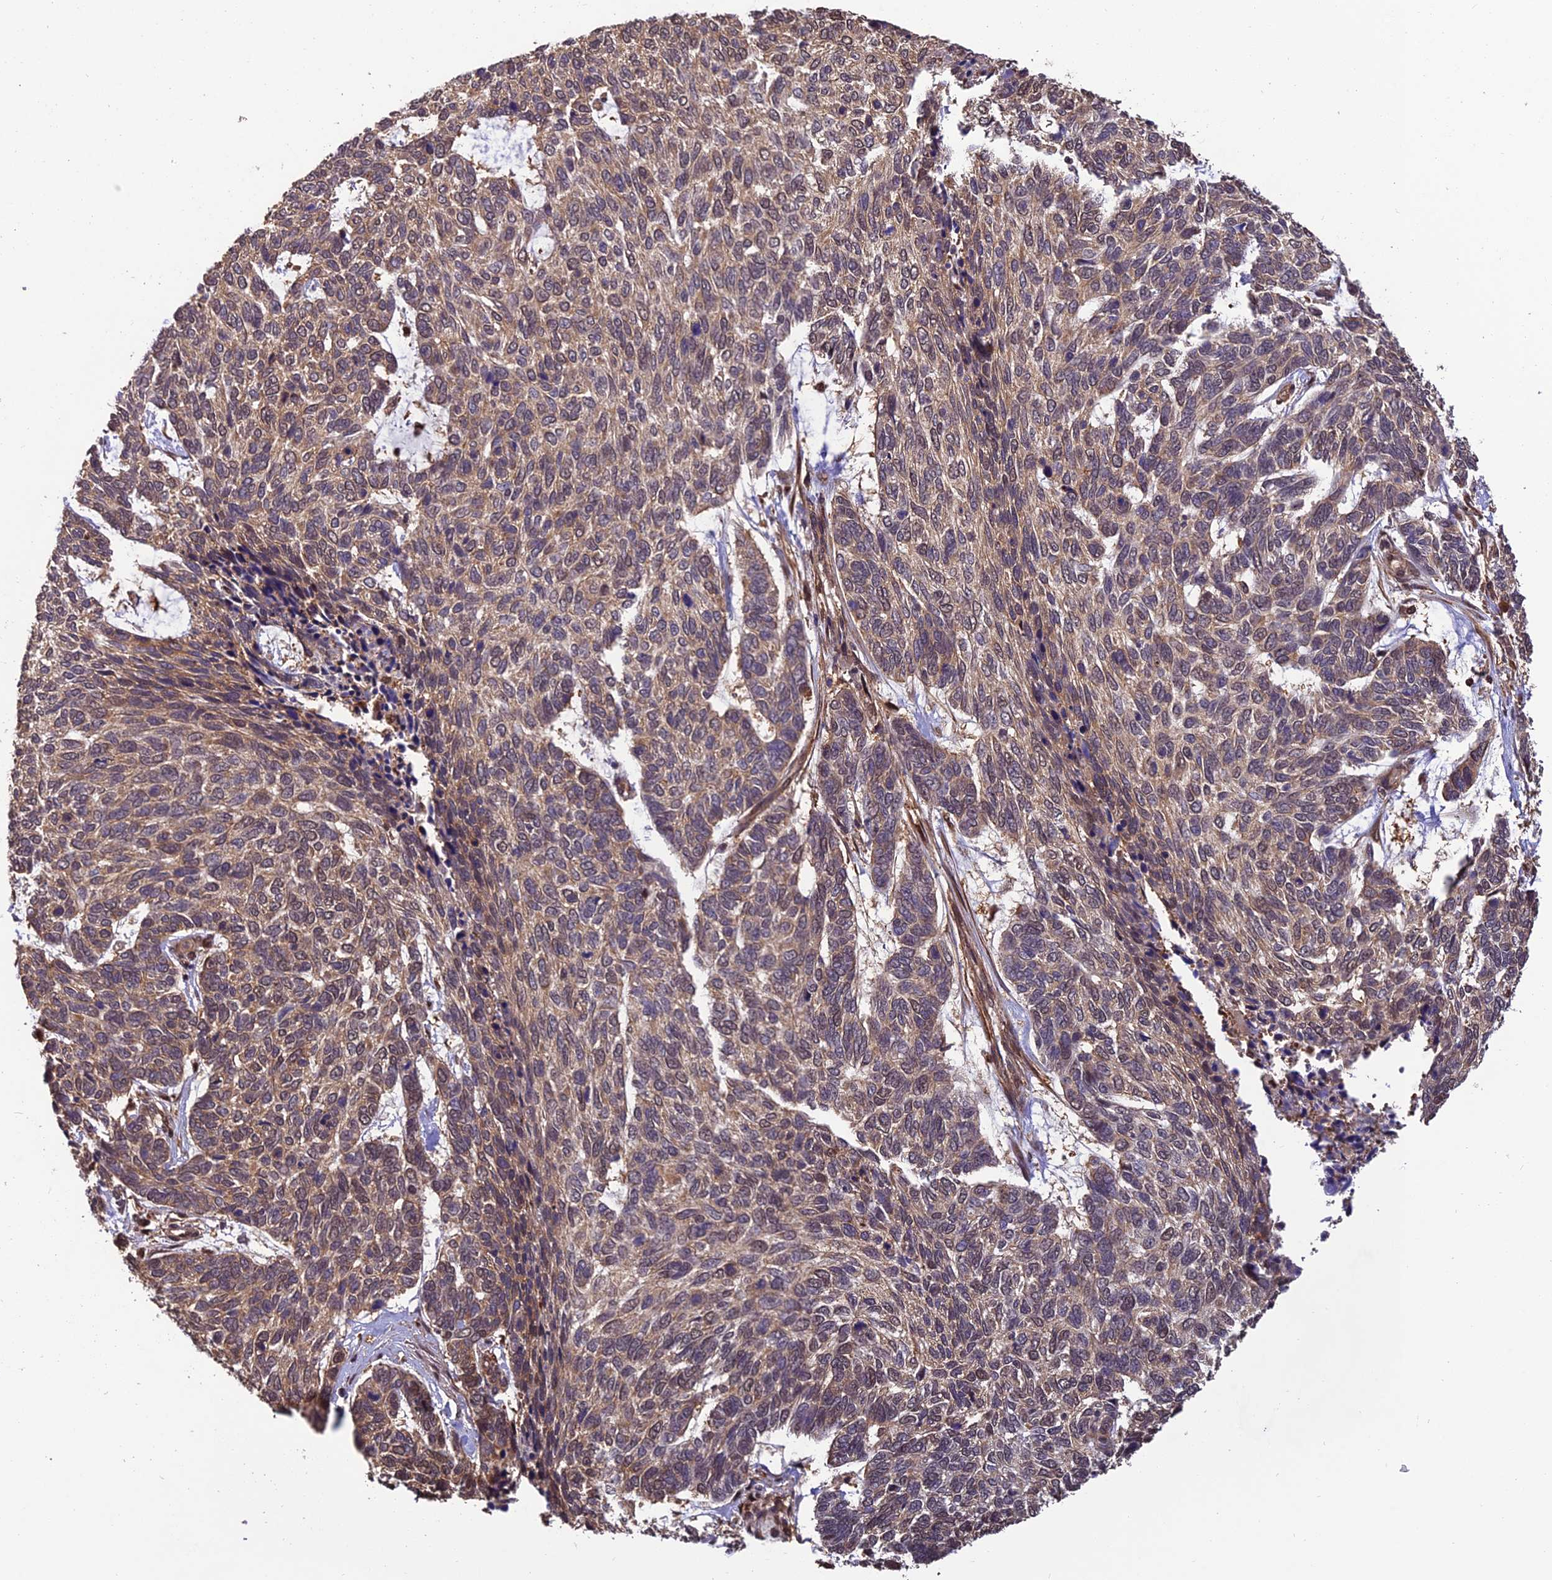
{"staining": {"intensity": "weak", "quantity": "25%-75%", "location": "cytoplasmic/membranous"}, "tissue": "skin cancer", "cell_type": "Tumor cells", "image_type": "cancer", "snomed": [{"axis": "morphology", "description": "Basal cell carcinoma"}, {"axis": "topography", "description": "Skin"}], "caption": "IHC (DAB) staining of human skin cancer displays weak cytoplasmic/membranous protein staining in about 25%-75% of tumor cells.", "gene": "PSMB3", "patient": {"sex": "female", "age": 65}}